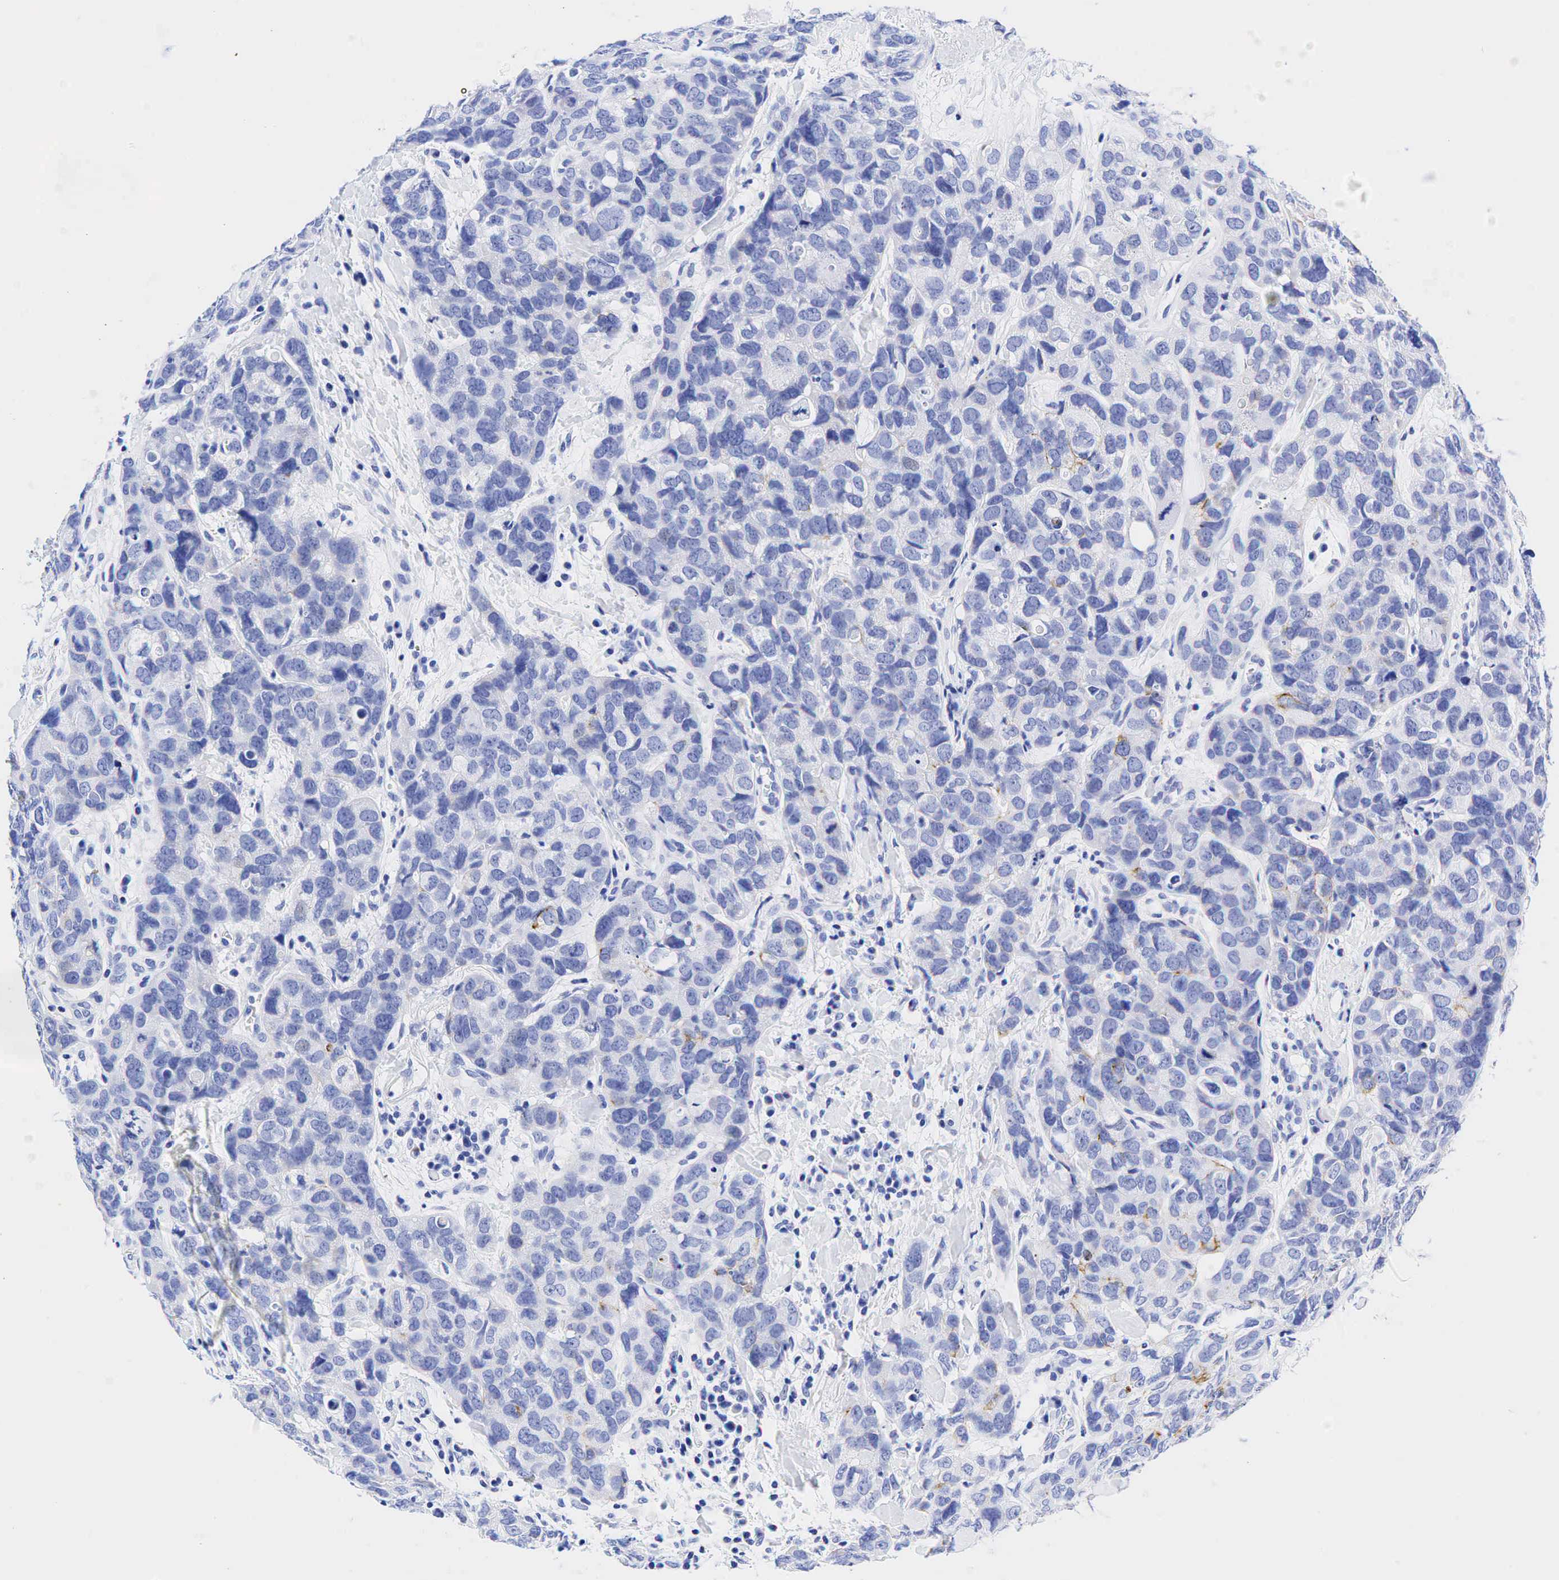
{"staining": {"intensity": "negative", "quantity": "none", "location": "none"}, "tissue": "breast cancer", "cell_type": "Tumor cells", "image_type": "cancer", "snomed": [{"axis": "morphology", "description": "Duct carcinoma"}, {"axis": "topography", "description": "Breast"}], "caption": "An image of human breast invasive ductal carcinoma is negative for staining in tumor cells.", "gene": "KRT19", "patient": {"sex": "female", "age": 91}}